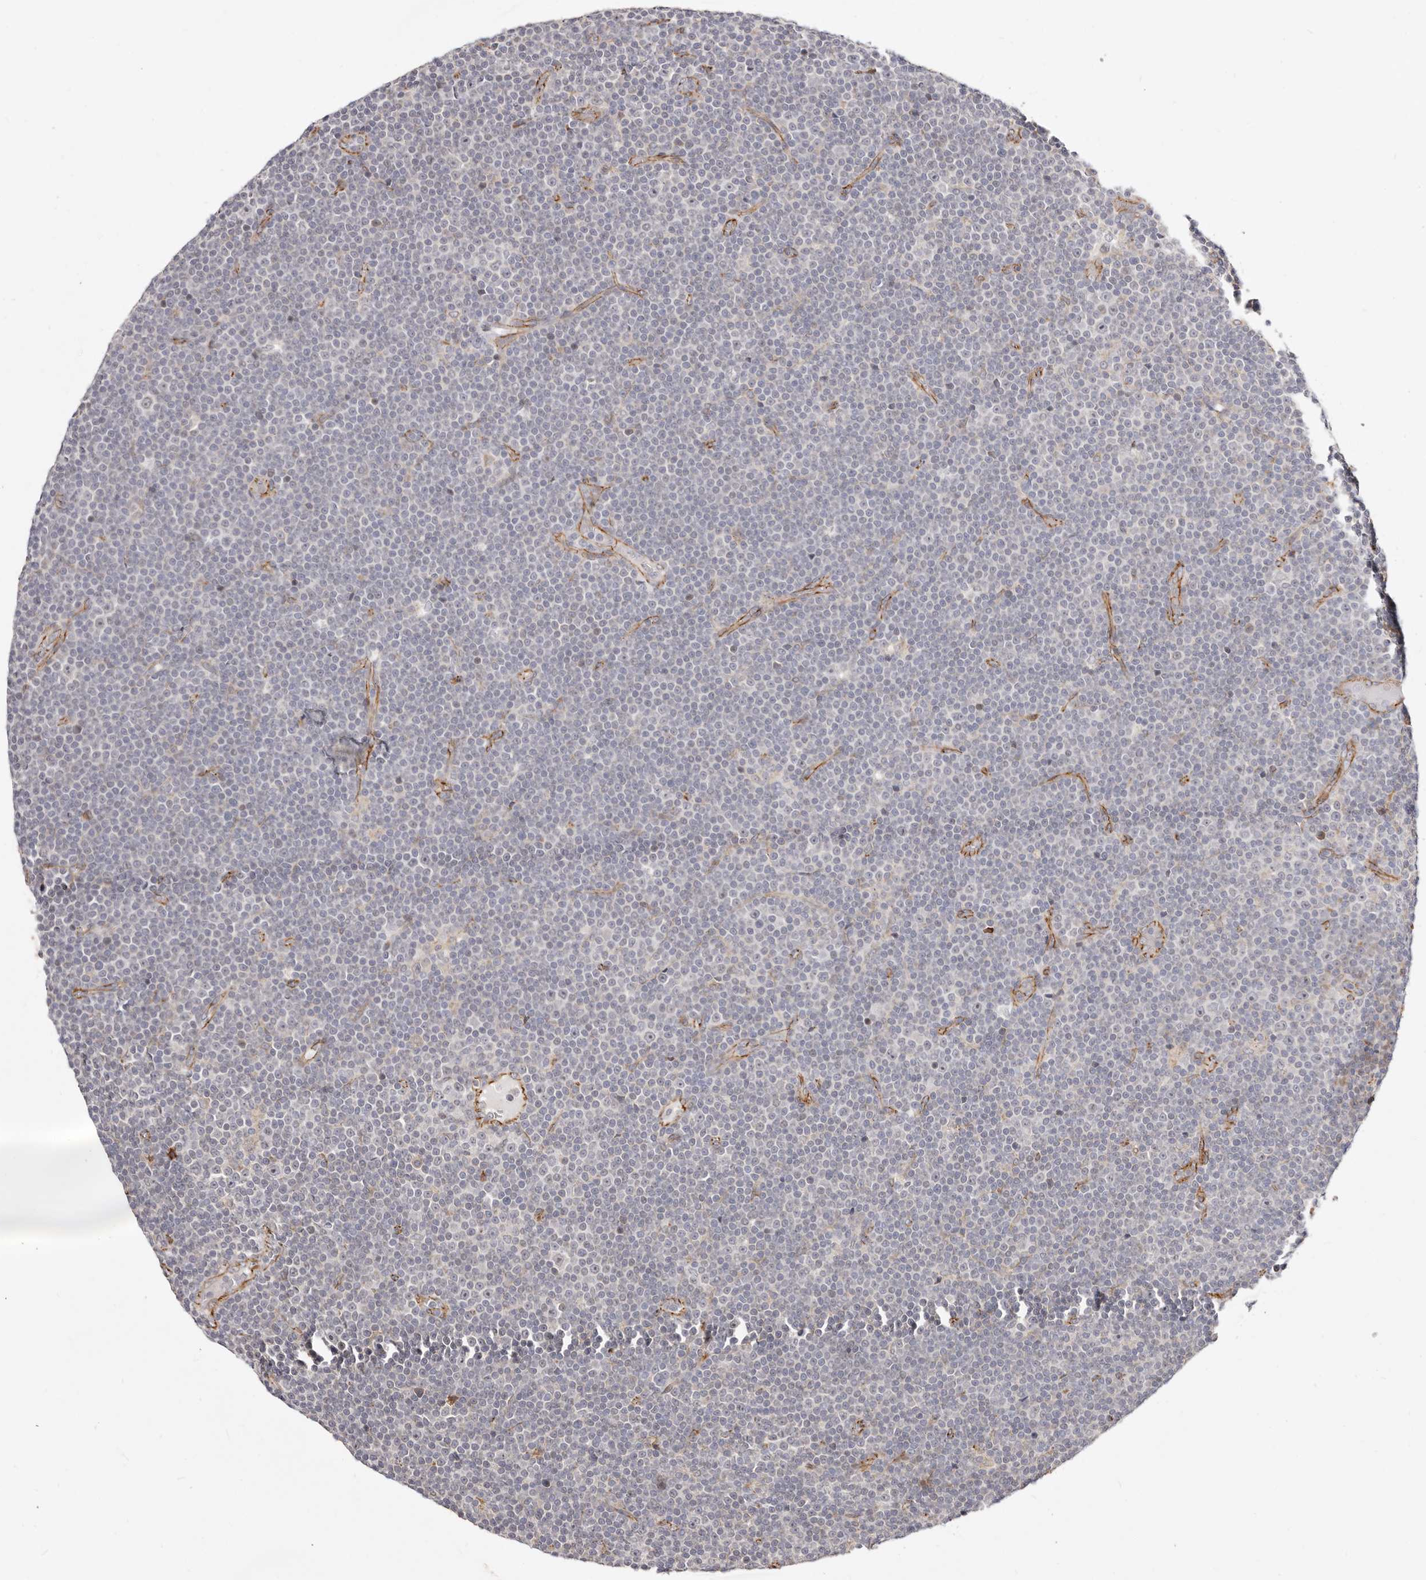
{"staining": {"intensity": "negative", "quantity": "none", "location": "none"}, "tissue": "lymphoma", "cell_type": "Tumor cells", "image_type": "cancer", "snomed": [{"axis": "morphology", "description": "Malignant lymphoma, non-Hodgkin's type, Low grade"}, {"axis": "topography", "description": "Lymph node"}], "caption": "A high-resolution histopathology image shows immunohistochemistry staining of low-grade malignant lymphoma, non-Hodgkin's type, which demonstrates no significant staining in tumor cells. (Immunohistochemistry (ihc), brightfield microscopy, high magnification).", "gene": "CTNNB1", "patient": {"sex": "female", "age": 67}}